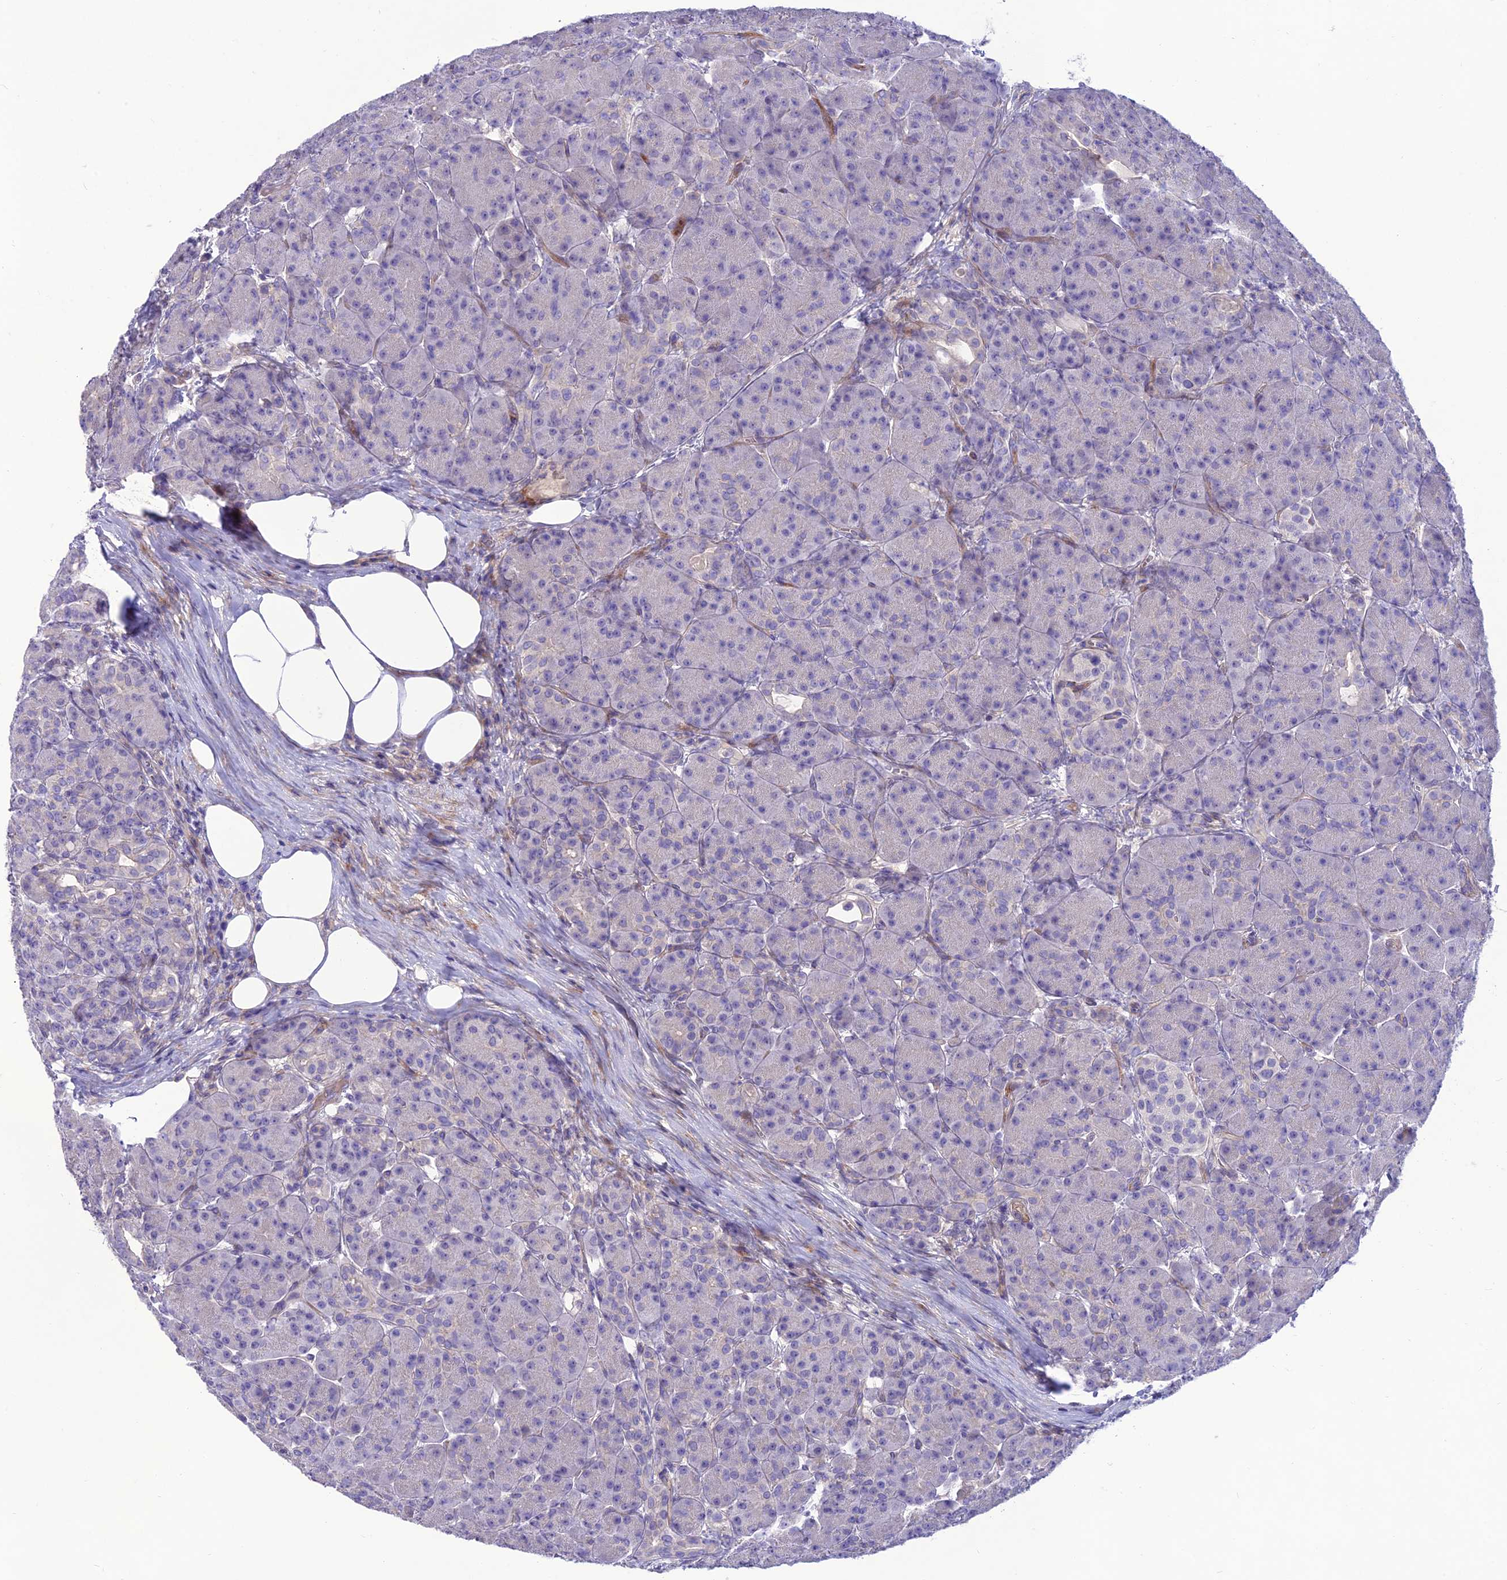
{"staining": {"intensity": "negative", "quantity": "none", "location": "none"}, "tissue": "pancreas", "cell_type": "Exocrine glandular cells", "image_type": "normal", "snomed": [{"axis": "morphology", "description": "Normal tissue, NOS"}, {"axis": "topography", "description": "Pancreas"}], "caption": "Immunohistochemical staining of unremarkable human pancreas exhibits no significant expression in exocrine glandular cells. (DAB immunohistochemistry visualized using brightfield microscopy, high magnification).", "gene": "TEKT3", "patient": {"sex": "male", "age": 63}}